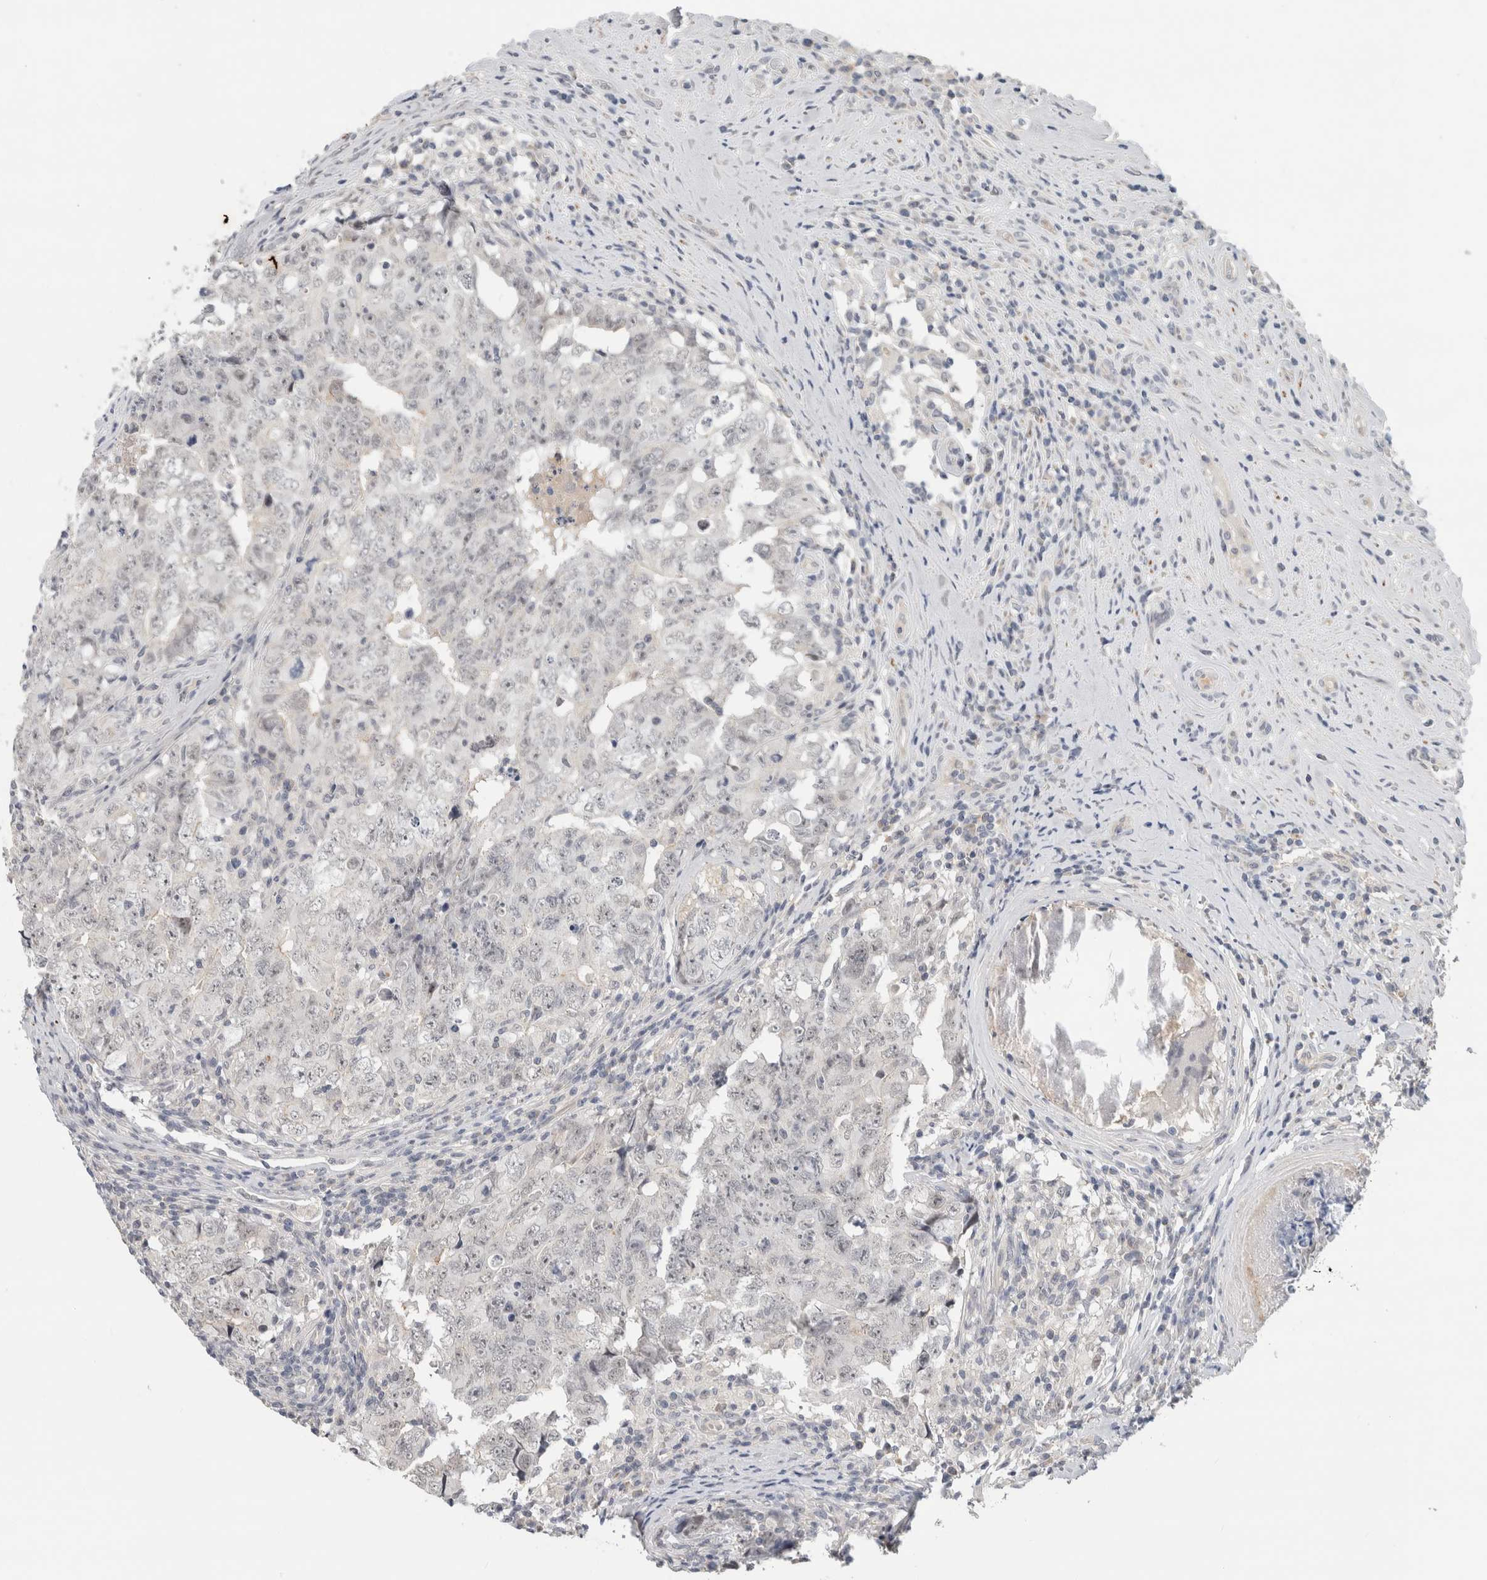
{"staining": {"intensity": "negative", "quantity": "none", "location": "none"}, "tissue": "testis cancer", "cell_type": "Tumor cells", "image_type": "cancer", "snomed": [{"axis": "morphology", "description": "Carcinoma, Embryonal, NOS"}, {"axis": "topography", "description": "Testis"}], "caption": "Immunohistochemistry photomicrograph of testis cancer stained for a protein (brown), which displays no positivity in tumor cells.", "gene": "HCN3", "patient": {"sex": "male", "age": 26}}